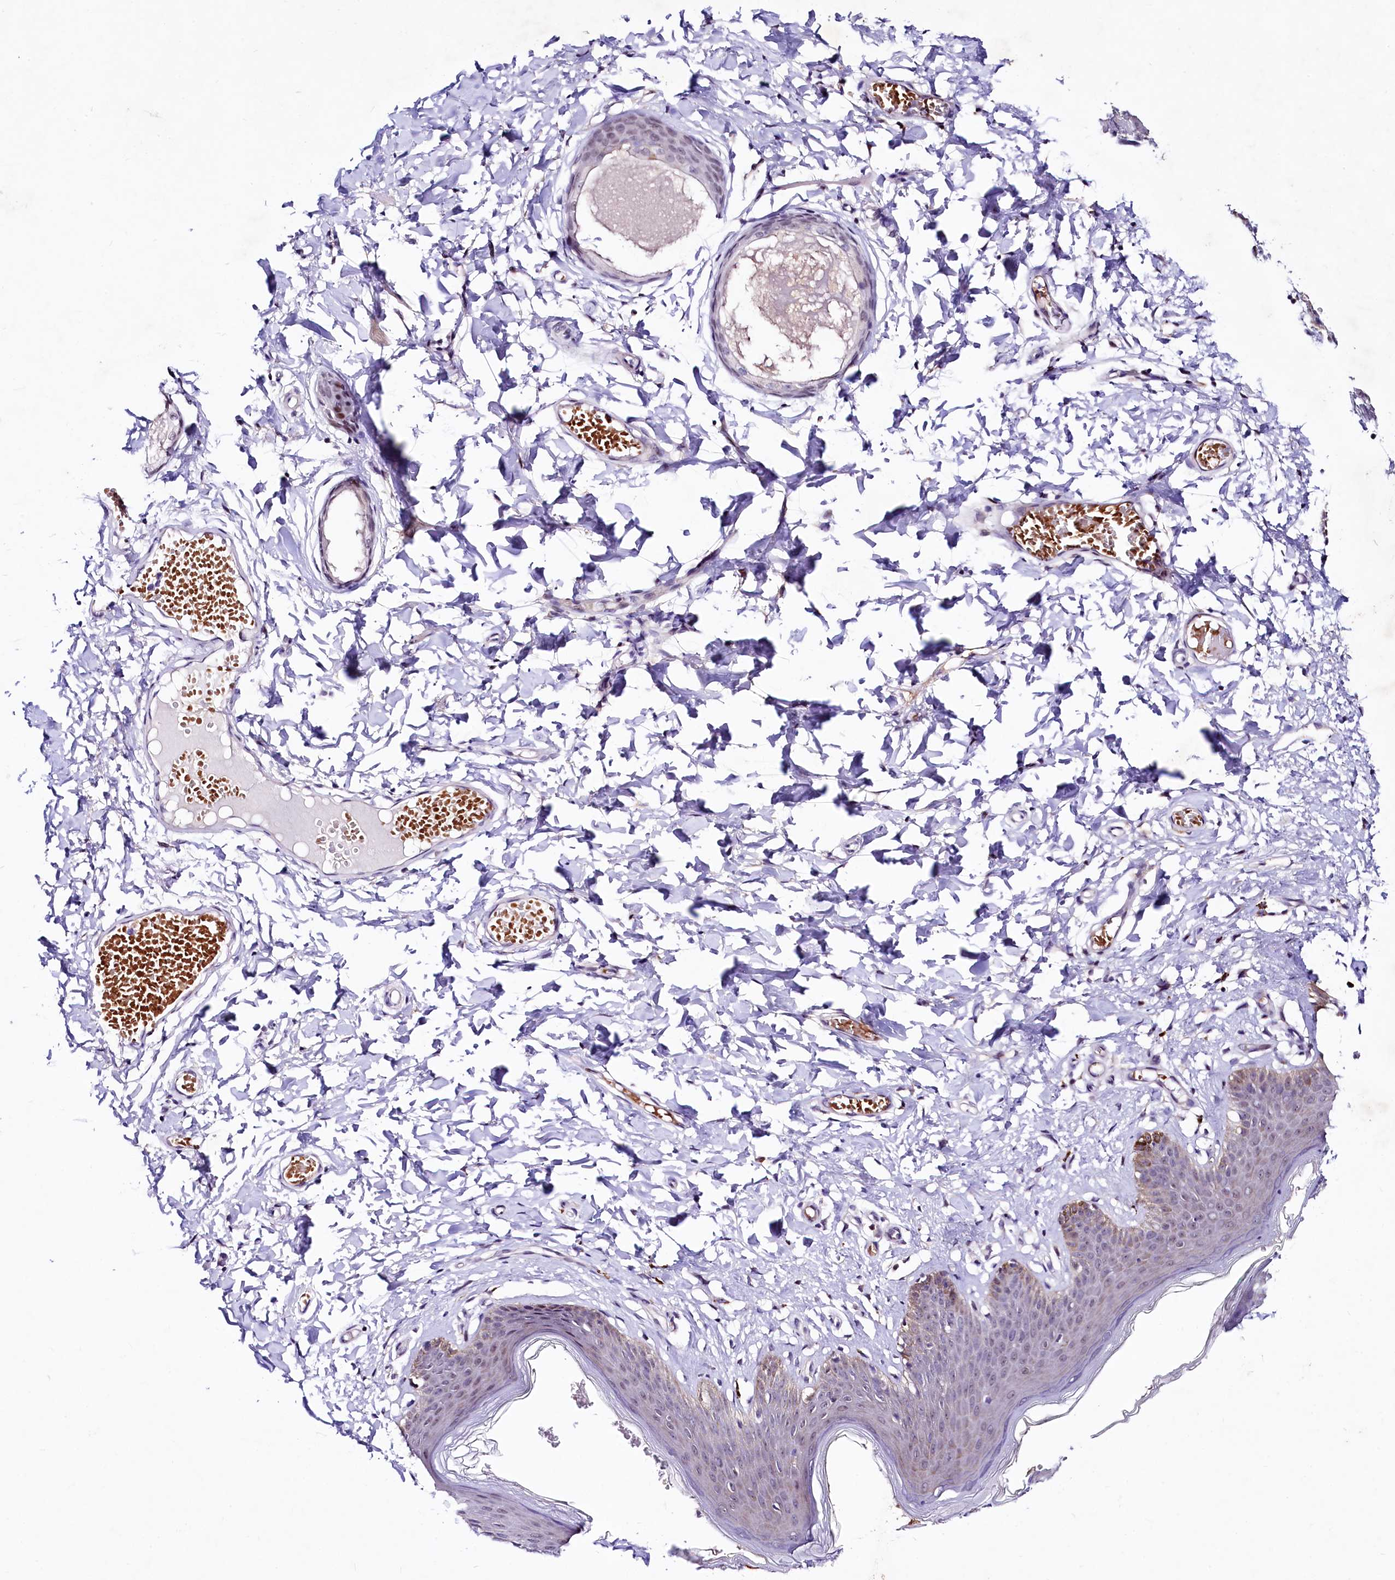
{"staining": {"intensity": "moderate", "quantity": "25%-75%", "location": "nuclear"}, "tissue": "skin", "cell_type": "Epidermal cells", "image_type": "normal", "snomed": [{"axis": "morphology", "description": "Normal tissue, NOS"}, {"axis": "topography", "description": "Vulva"}], "caption": "Benign skin demonstrates moderate nuclear positivity in approximately 25%-75% of epidermal cells, visualized by immunohistochemistry. Using DAB (3,3'-diaminobenzidine) (brown) and hematoxylin (blue) stains, captured at high magnification using brightfield microscopy.", "gene": "LEUTX", "patient": {"sex": "female", "age": 66}}